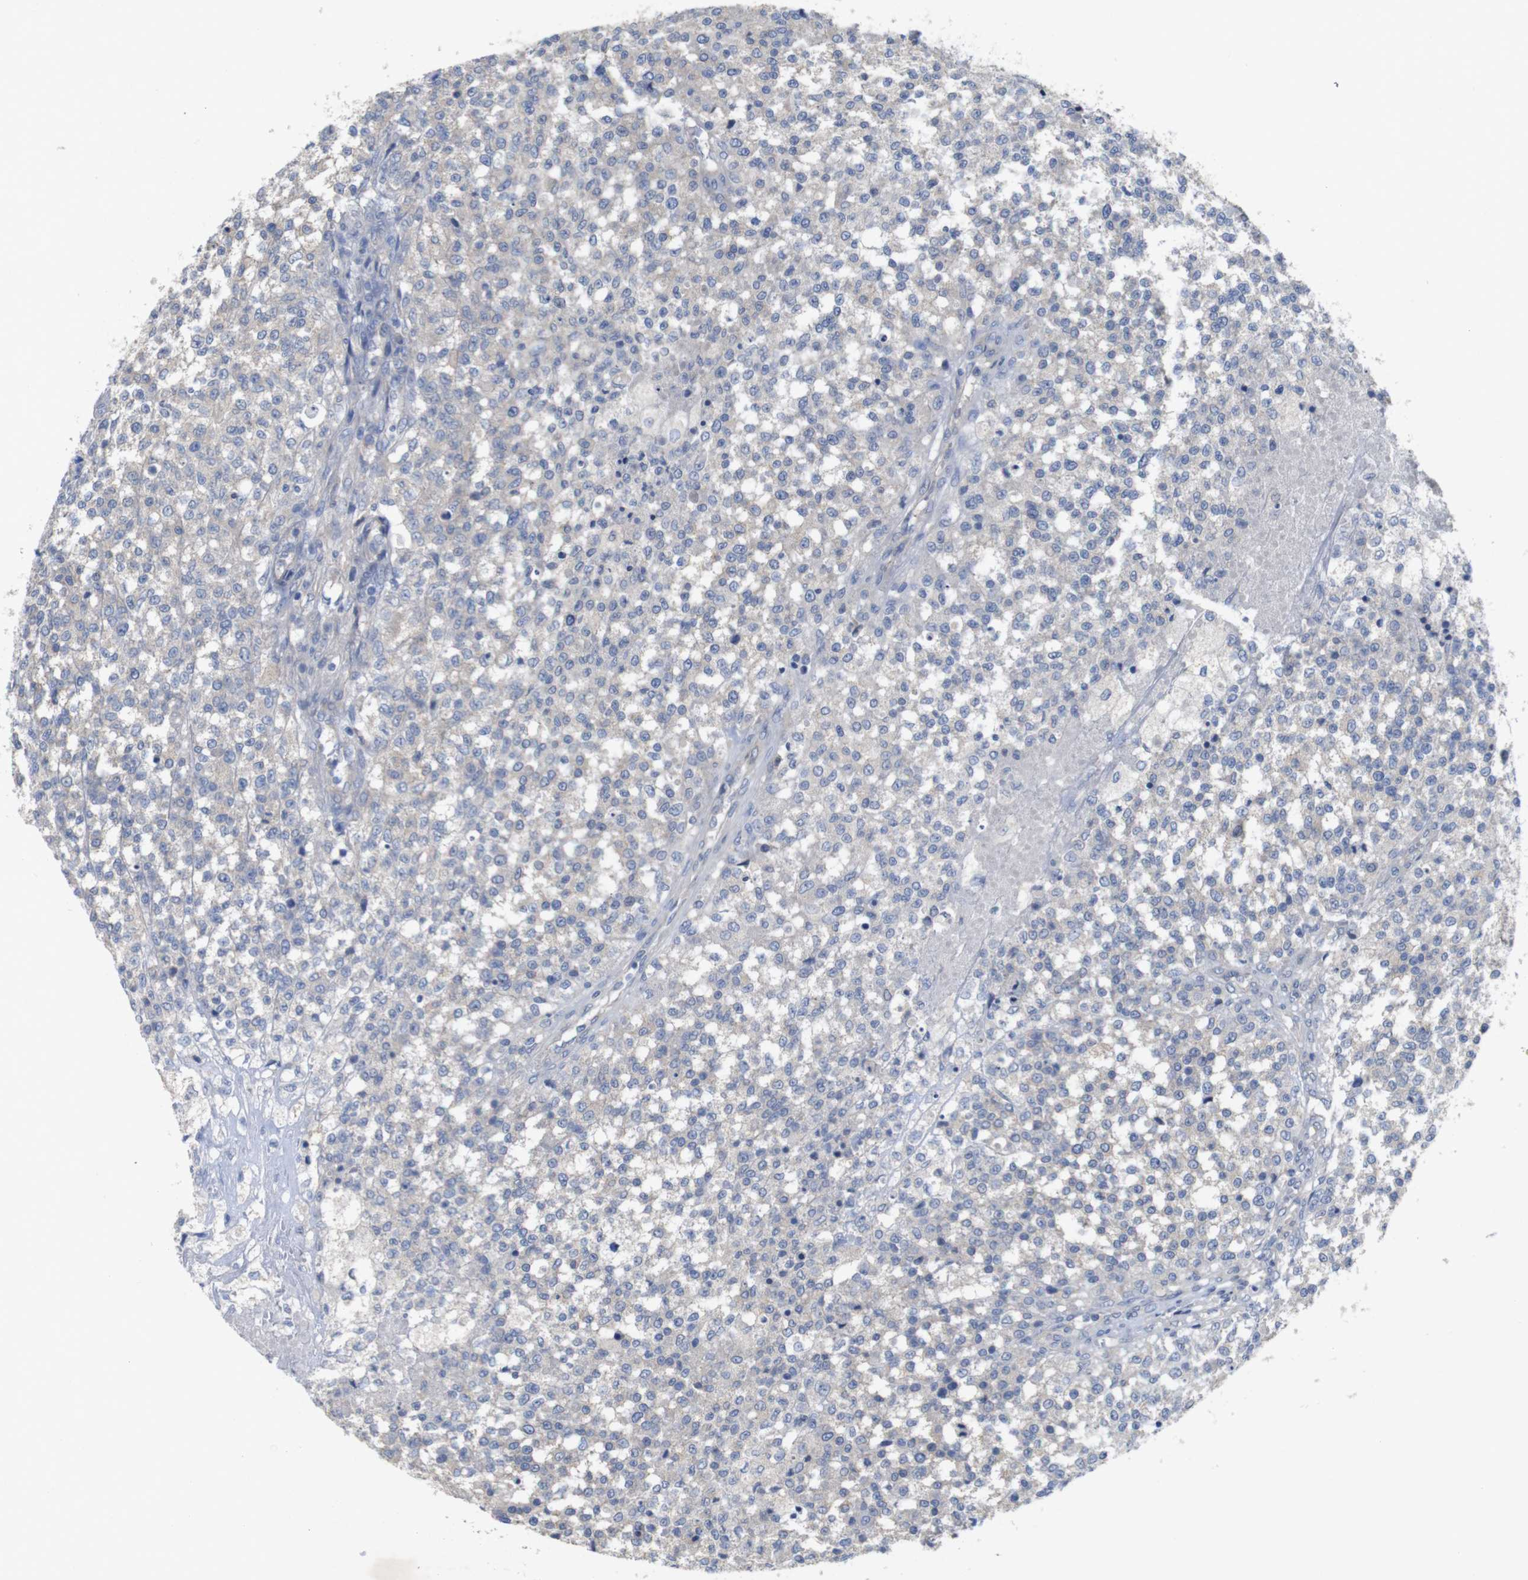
{"staining": {"intensity": "negative", "quantity": "none", "location": "none"}, "tissue": "testis cancer", "cell_type": "Tumor cells", "image_type": "cancer", "snomed": [{"axis": "morphology", "description": "Seminoma, NOS"}, {"axis": "topography", "description": "Testis"}], "caption": "Testis cancer was stained to show a protein in brown. There is no significant expression in tumor cells.", "gene": "KIDINS220", "patient": {"sex": "male", "age": 59}}